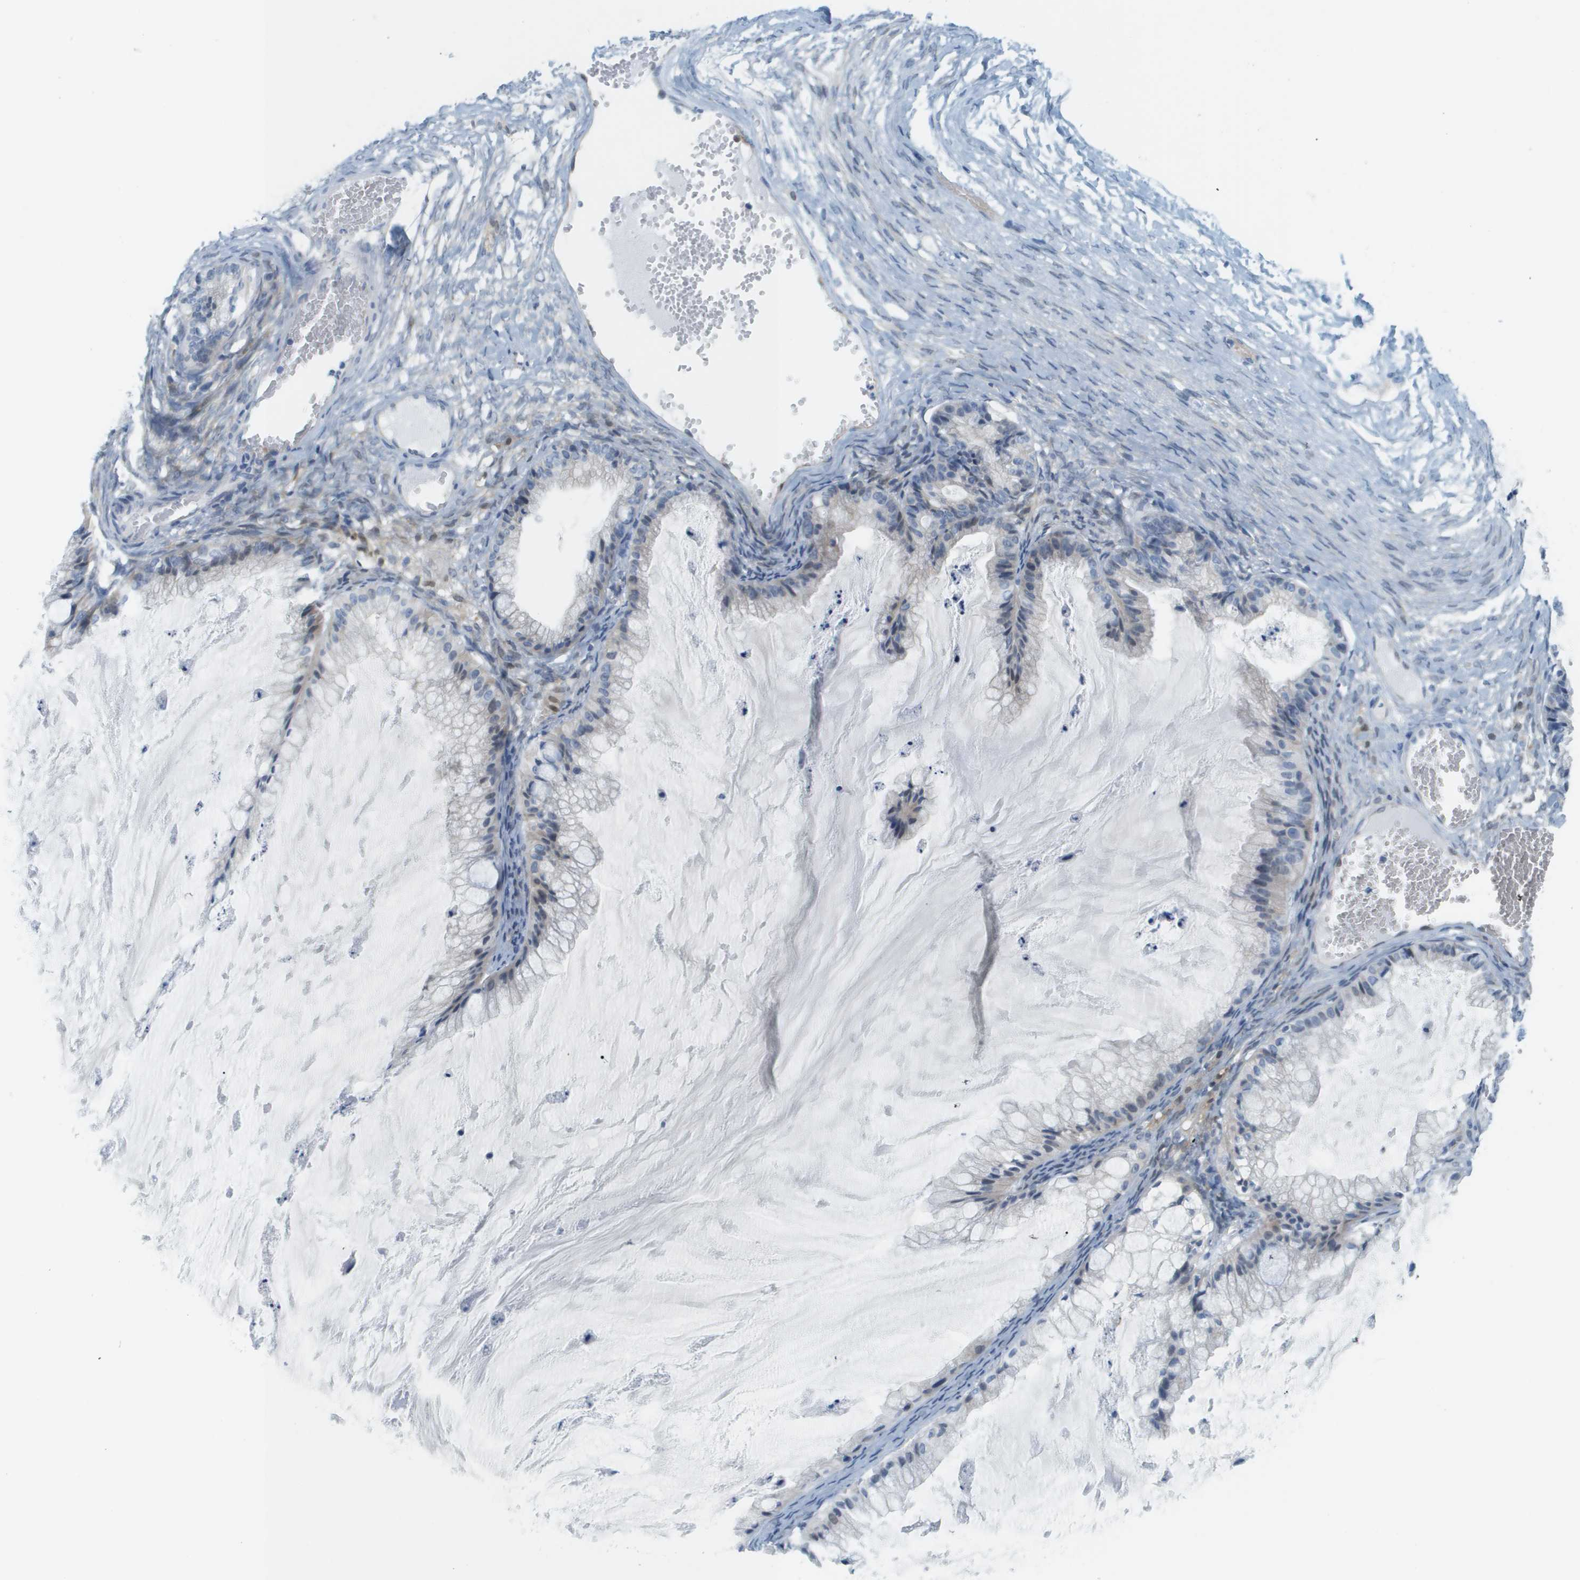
{"staining": {"intensity": "negative", "quantity": "none", "location": "none"}, "tissue": "ovarian cancer", "cell_type": "Tumor cells", "image_type": "cancer", "snomed": [{"axis": "morphology", "description": "Cystadenocarcinoma, mucinous, NOS"}, {"axis": "topography", "description": "Ovary"}], "caption": "Ovarian cancer (mucinous cystadenocarcinoma) was stained to show a protein in brown. There is no significant expression in tumor cells.", "gene": "CUL9", "patient": {"sex": "female", "age": 57}}